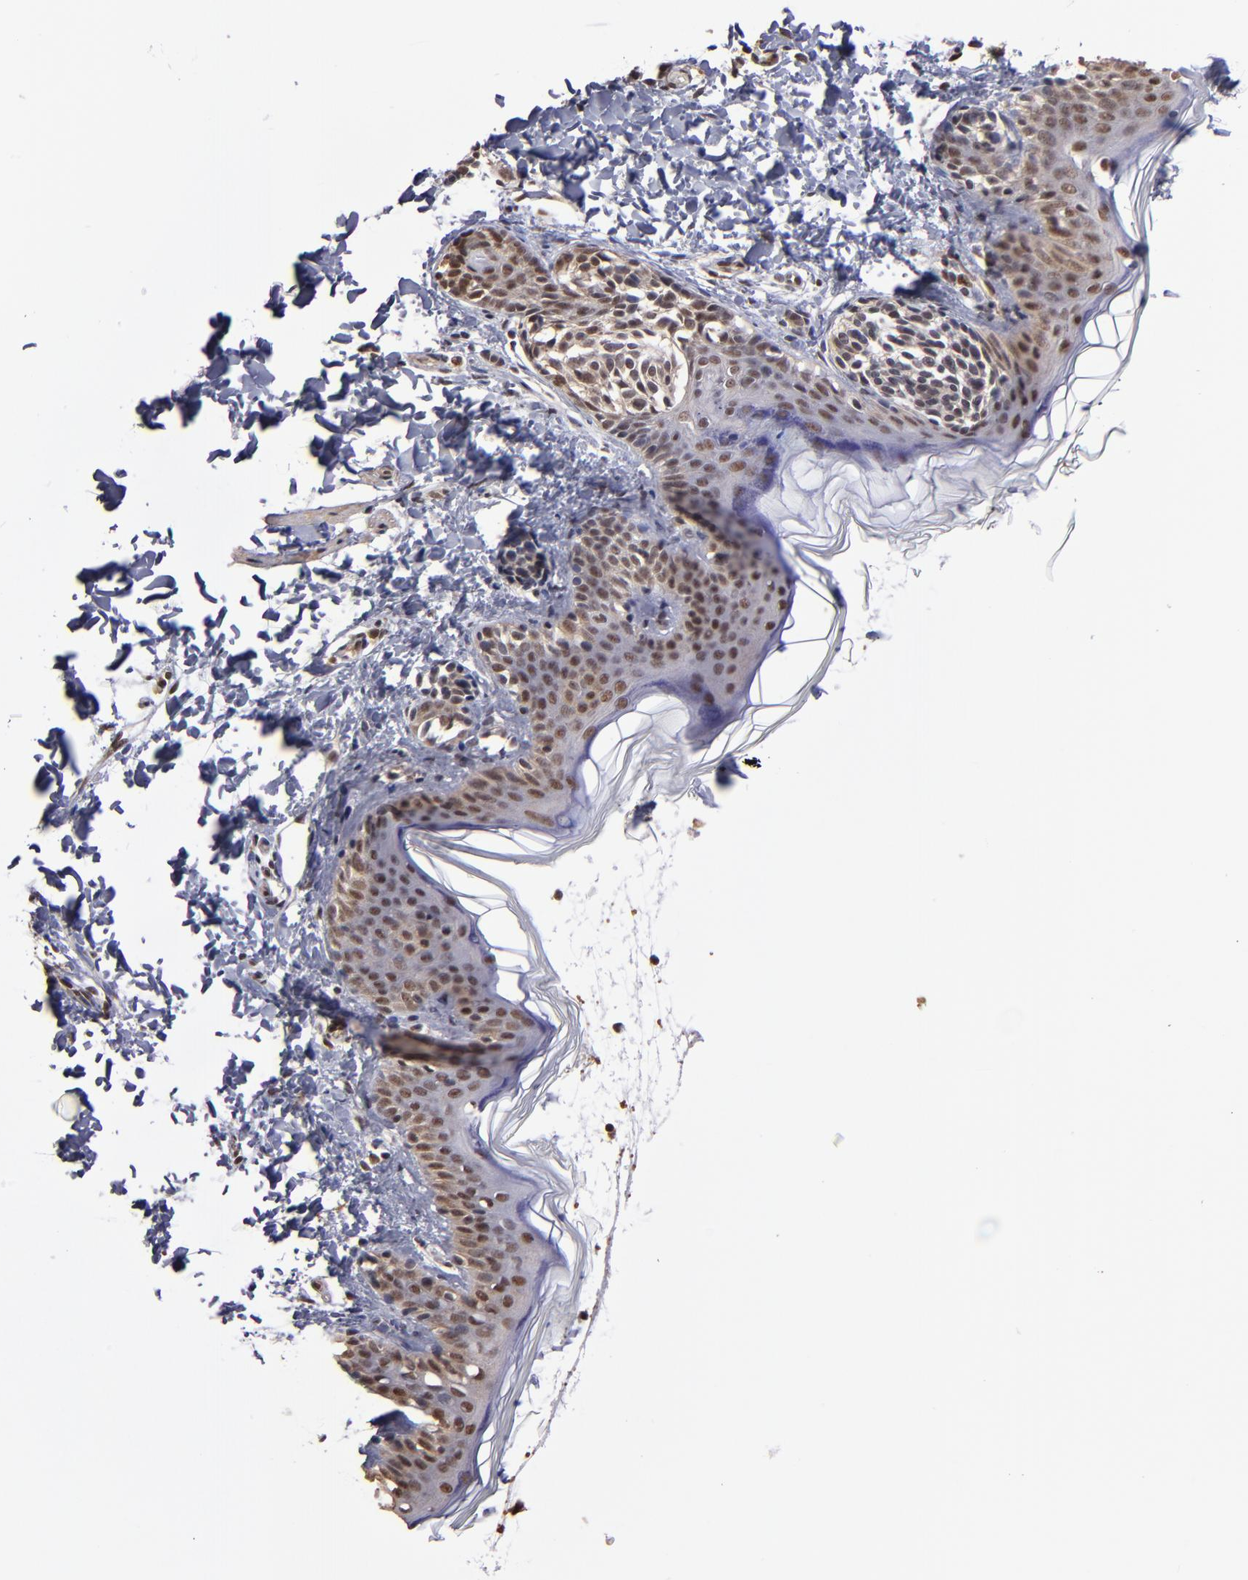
{"staining": {"intensity": "moderate", "quantity": ">75%", "location": "nuclear"}, "tissue": "skin", "cell_type": "Fibroblasts", "image_type": "normal", "snomed": [{"axis": "morphology", "description": "Normal tissue, NOS"}, {"axis": "topography", "description": "Skin"}], "caption": "IHC photomicrograph of benign skin: human skin stained using IHC demonstrates medium levels of moderate protein expression localized specifically in the nuclear of fibroblasts, appearing as a nuclear brown color.", "gene": "TERF2", "patient": {"sex": "female", "age": 4}}